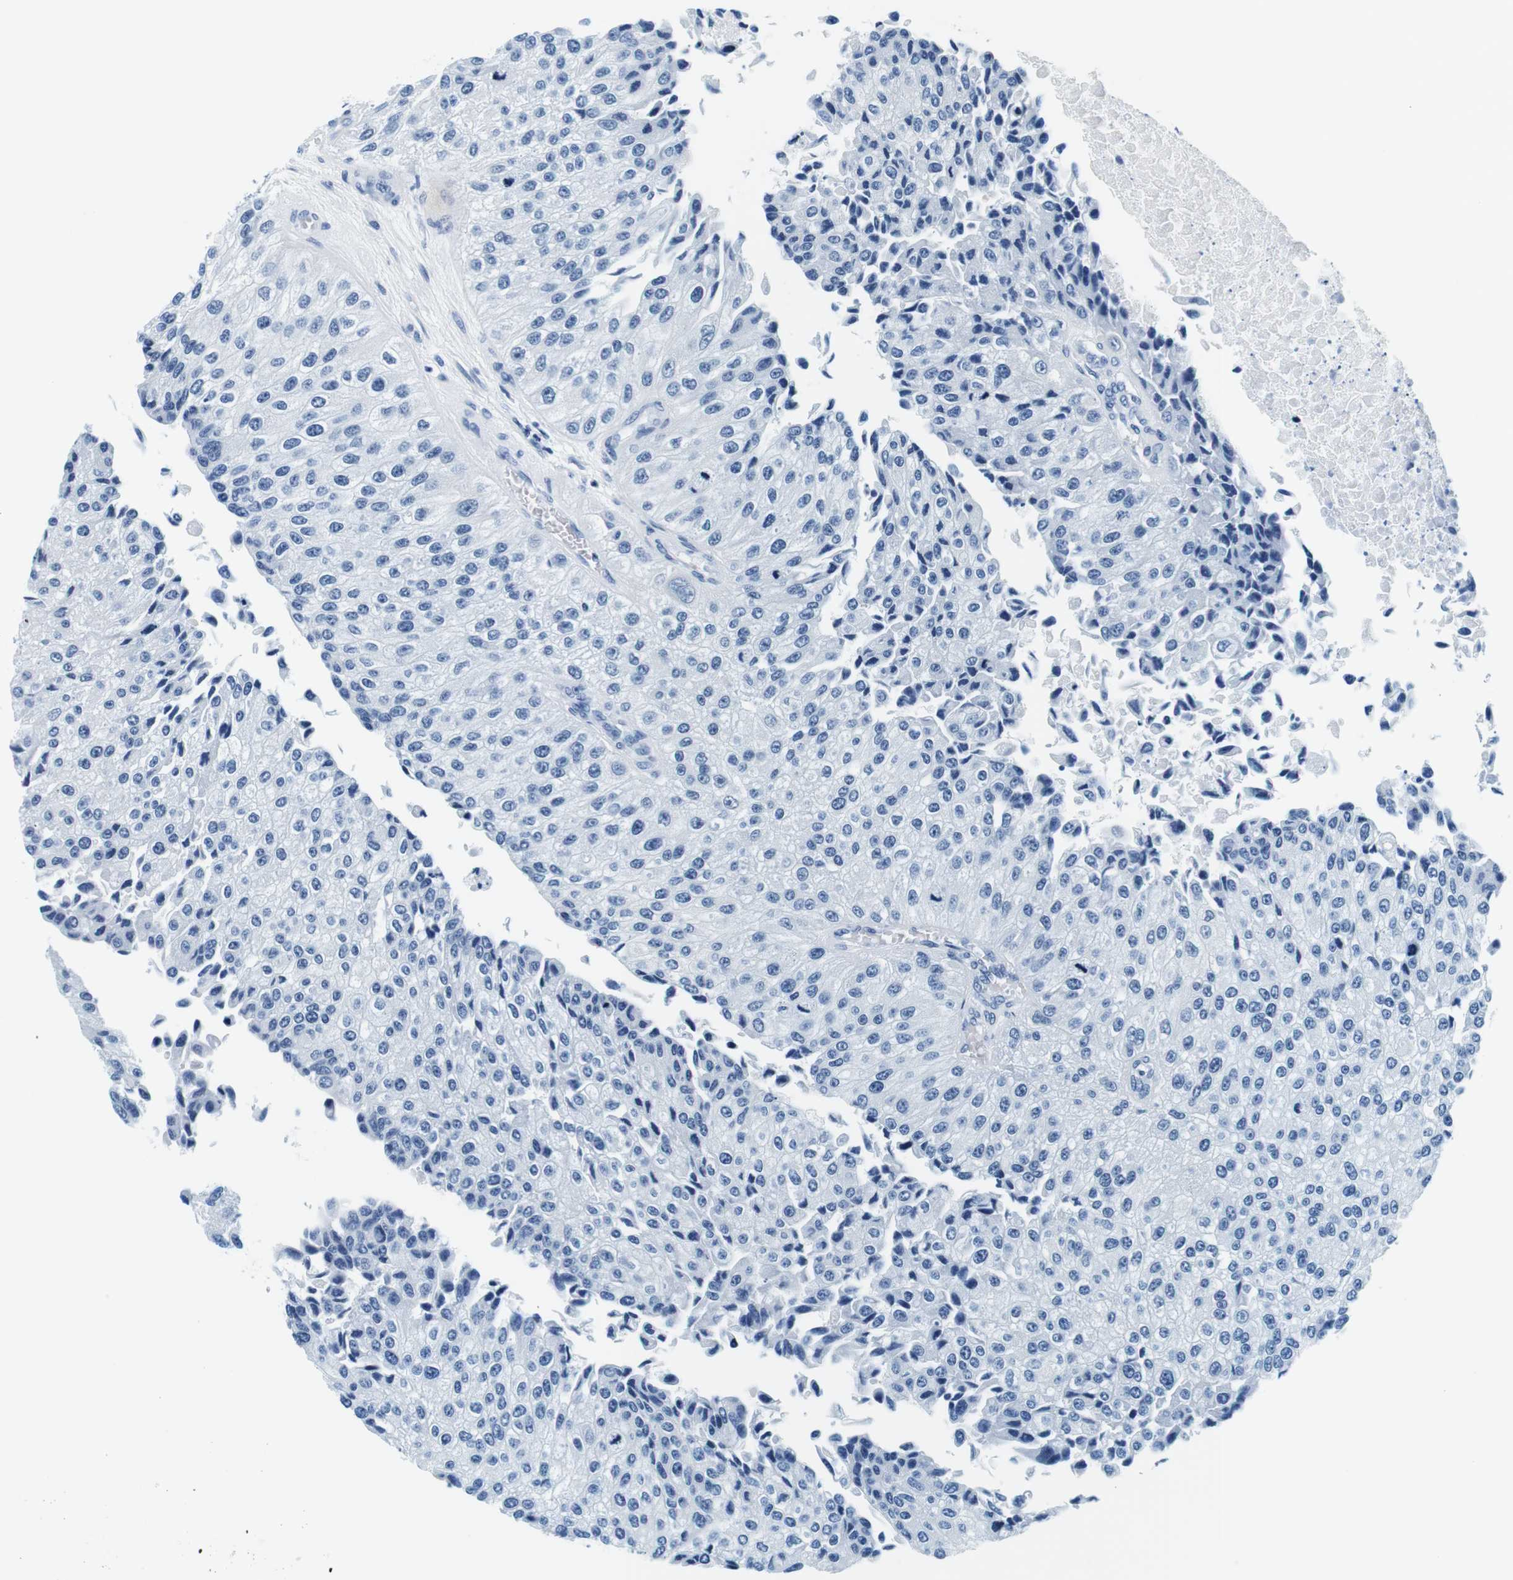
{"staining": {"intensity": "negative", "quantity": "none", "location": "none"}, "tissue": "urothelial cancer", "cell_type": "Tumor cells", "image_type": "cancer", "snomed": [{"axis": "morphology", "description": "Urothelial carcinoma, High grade"}, {"axis": "topography", "description": "Kidney"}, {"axis": "topography", "description": "Urinary bladder"}], "caption": "This is an immunohistochemistry photomicrograph of human urothelial carcinoma (high-grade). There is no expression in tumor cells.", "gene": "ELANE", "patient": {"sex": "male", "age": 77}}